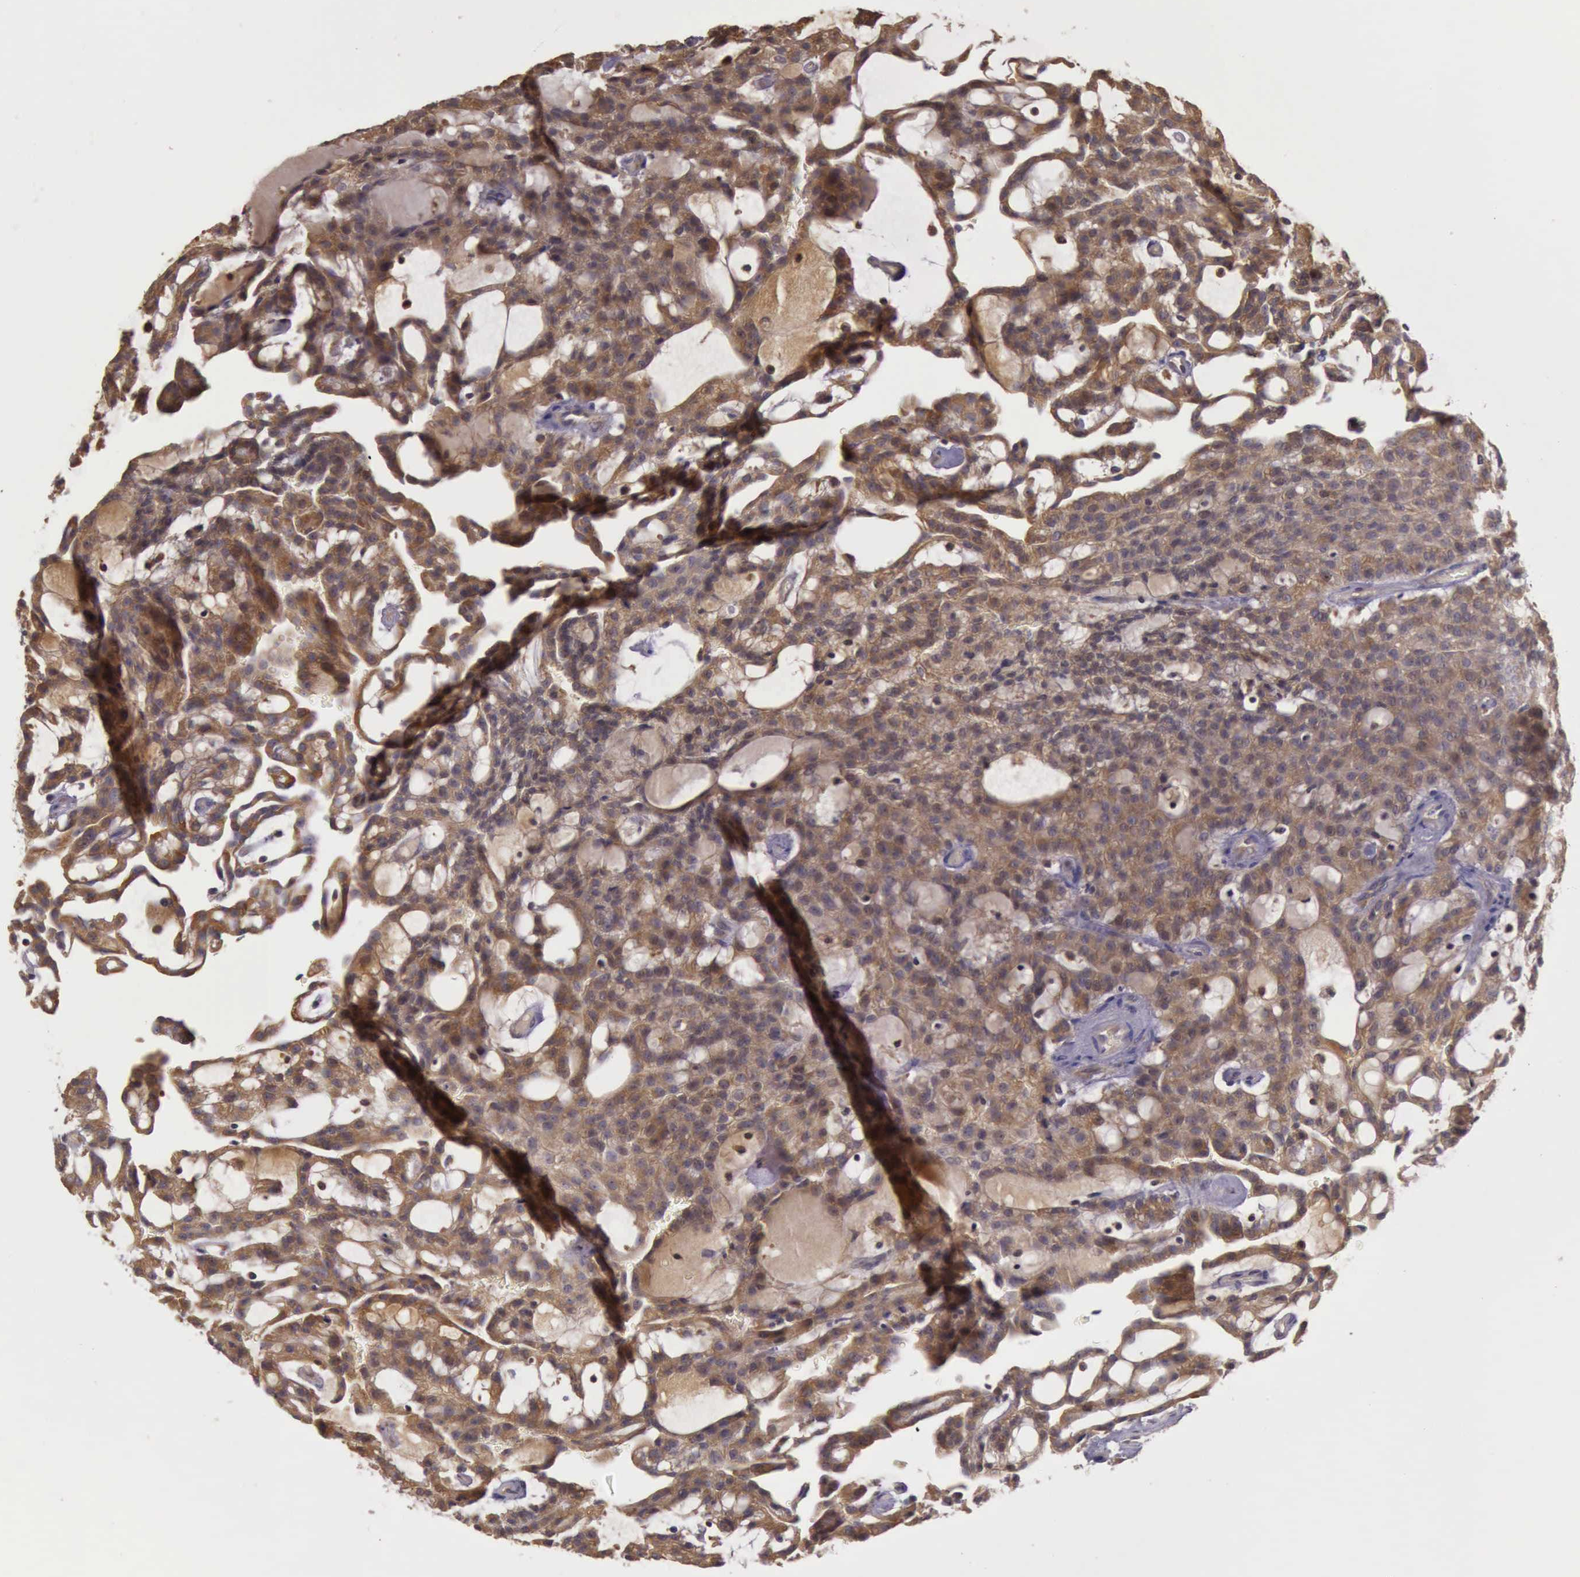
{"staining": {"intensity": "strong", "quantity": ">75%", "location": "cytoplasmic/membranous"}, "tissue": "renal cancer", "cell_type": "Tumor cells", "image_type": "cancer", "snomed": [{"axis": "morphology", "description": "Adenocarcinoma, NOS"}, {"axis": "topography", "description": "Kidney"}], "caption": "Protein expression analysis of renal cancer reveals strong cytoplasmic/membranous positivity in approximately >75% of tumor cells. (DAB IHC with brightfield microscopy, high magnification).", "gene": "EIF5", "patient": {"sex": "male", "age": 63}}